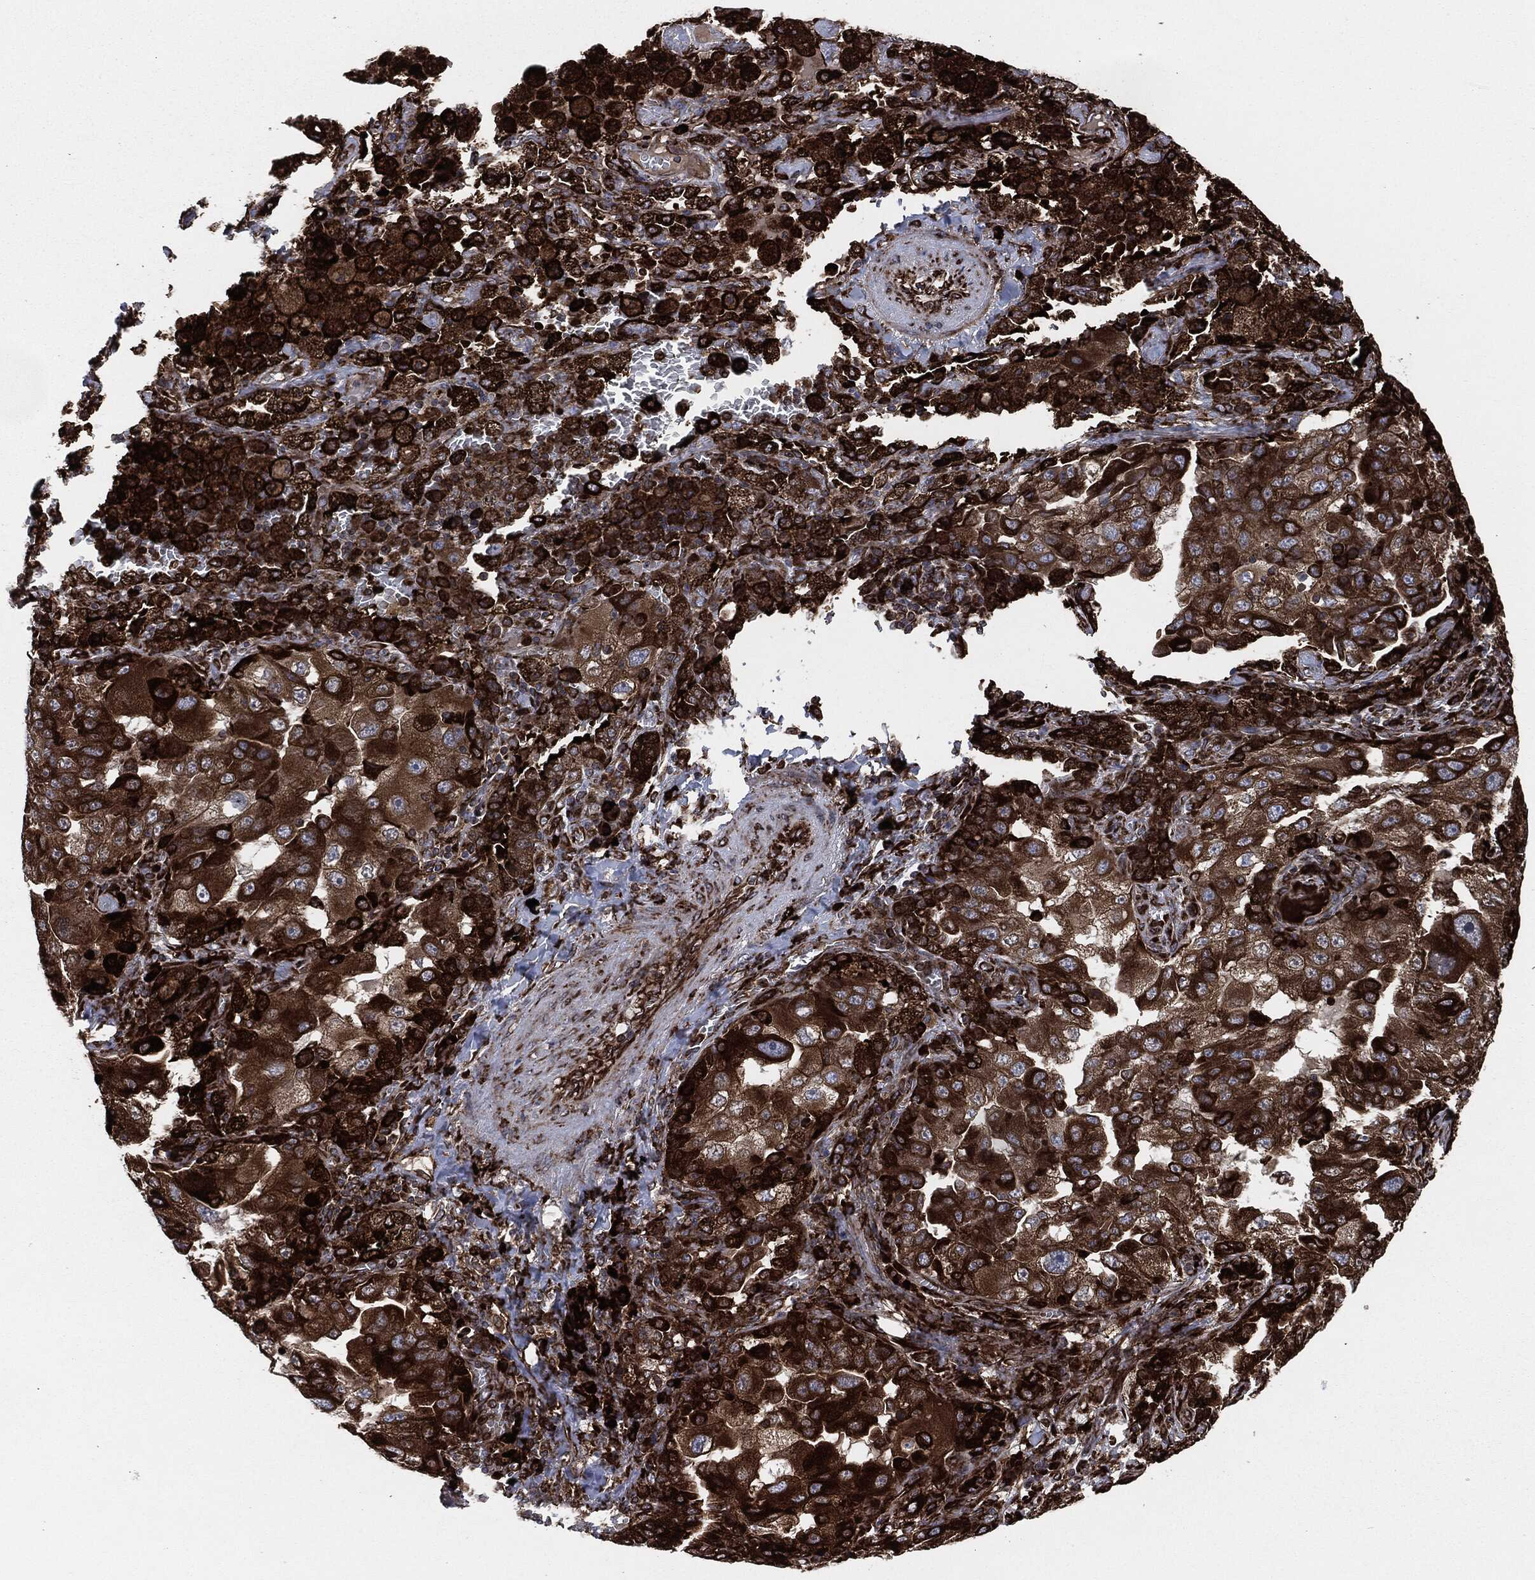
{"staining": {"intensity": "strong", "quantity": ">75%", "location": "cytoplasmic/membranous"}, "tissue": "lung cancer", "cell_type": "Tumor cells", "image_type": "cancer", "snomed": [{"axis": "morphology", "description": "Adenocarcinoma, NOS"}, {"axis": "topography", "description": "Lung"}], "caption": "The immunohistochemical stain labels strong cytoplasmic/membranous expression in tumor cells of lung adenocarcinoma tissue. Immunohistochemistry (ihc) stains the protein of interest in brown and the nuclei are stained blue.", "gene": "CALR", "patient": {"sex": "female", "age": 61}}